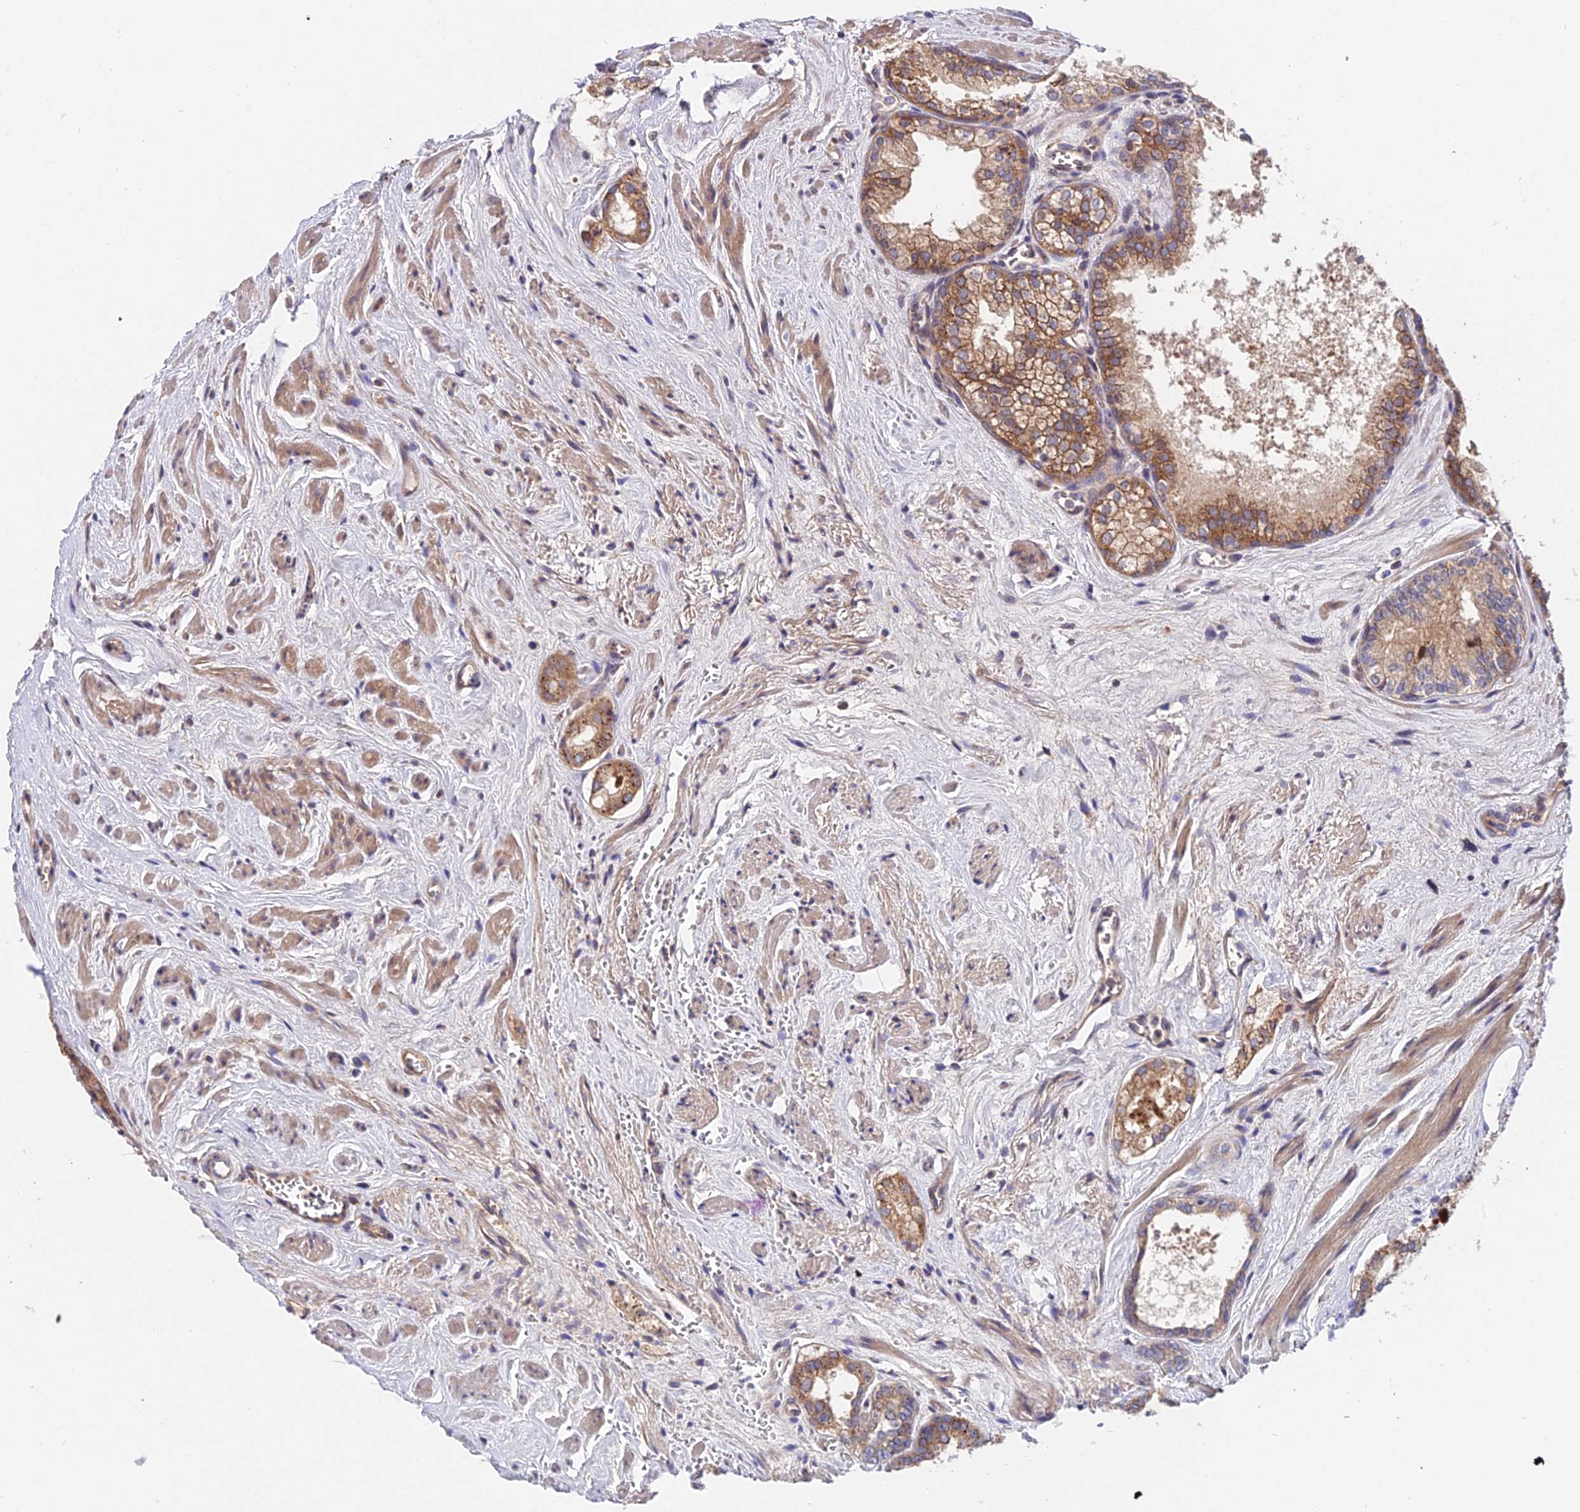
{"staining": {"intensity": "moderate", "quantity": ">75%", "location": "cytoplasmic/membranous"}, "tissue": "prostate cancer", "cell_type": "Tumor cells", "image_type": "cancer", "snomed": [{"axis": "morphology", "description": "Adenocarcinoma, Low grade"}, {"axis": "topography", "description": "Prostate"}], "caption": "IHC photomicrograph of low-grade adenocarcinoma (prostate) stained for a protein (brown), which shows medium levels of moderate cytoplasmic/membranous expression in approximately >75% of tumor cells.", "gene": "CDC37L1", "patient": {"sex": "male", "age": 68}}